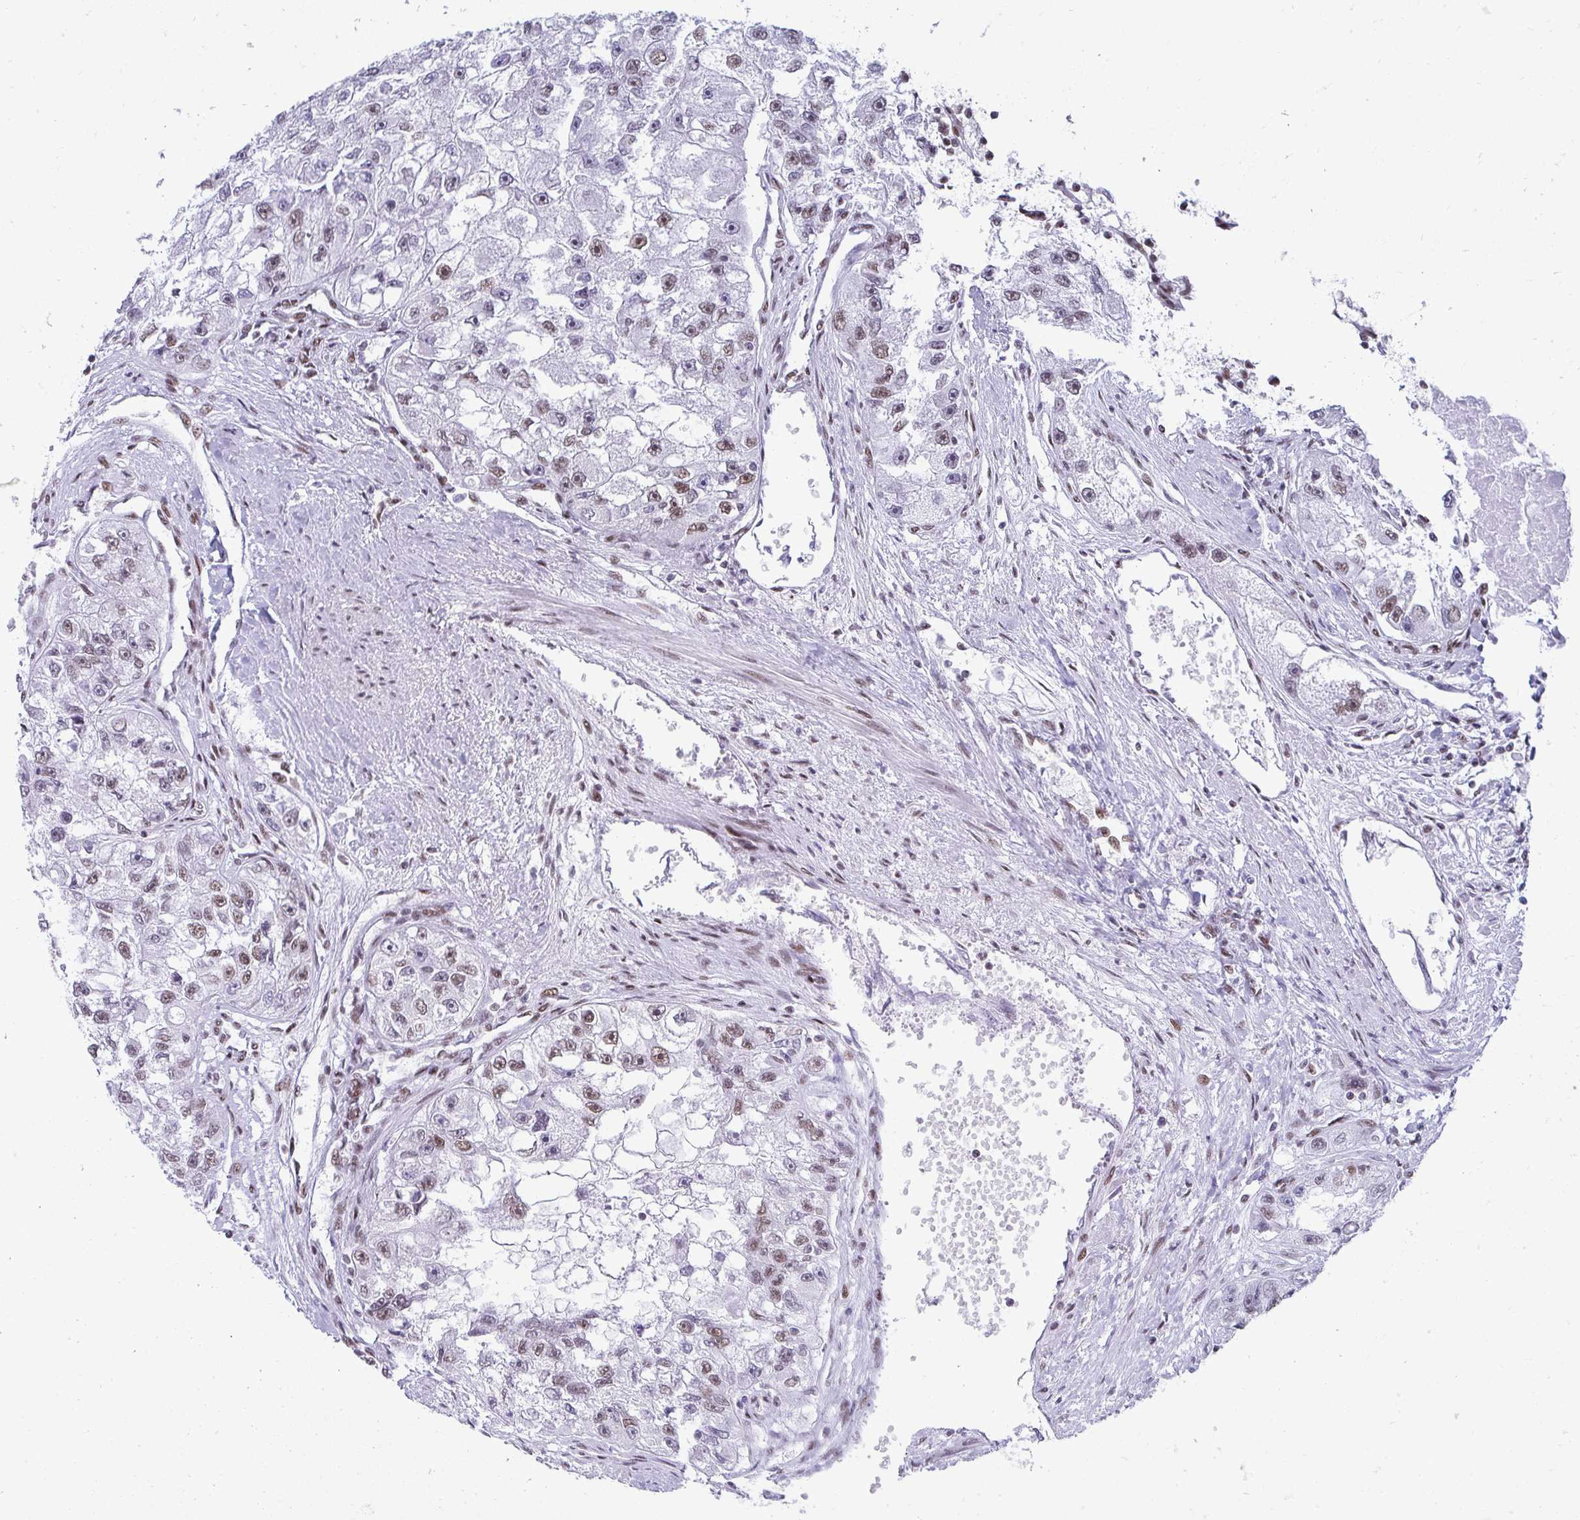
{"staining": {"intensity": "moderate", "quantity": "25%-75%", "location": "nuclear"}, "tissue": "renal cancer", "cell_type": "Tumor cells", "image_type": "cancer", "snomed": [{"axis": "morphology", "description": "Adenocarcinoma, NOS"}, {"axis": "topography", "description": "Kidney"}], "caption": "This photomicrograph reveals immunohistochemistry staining of renal adenocarcinoma, with medium moderate nuclear staining in approximately 25%-75% of tumor cells.", "gene": "CREBBP", "patient": {"sex": "male", "age": 63}}